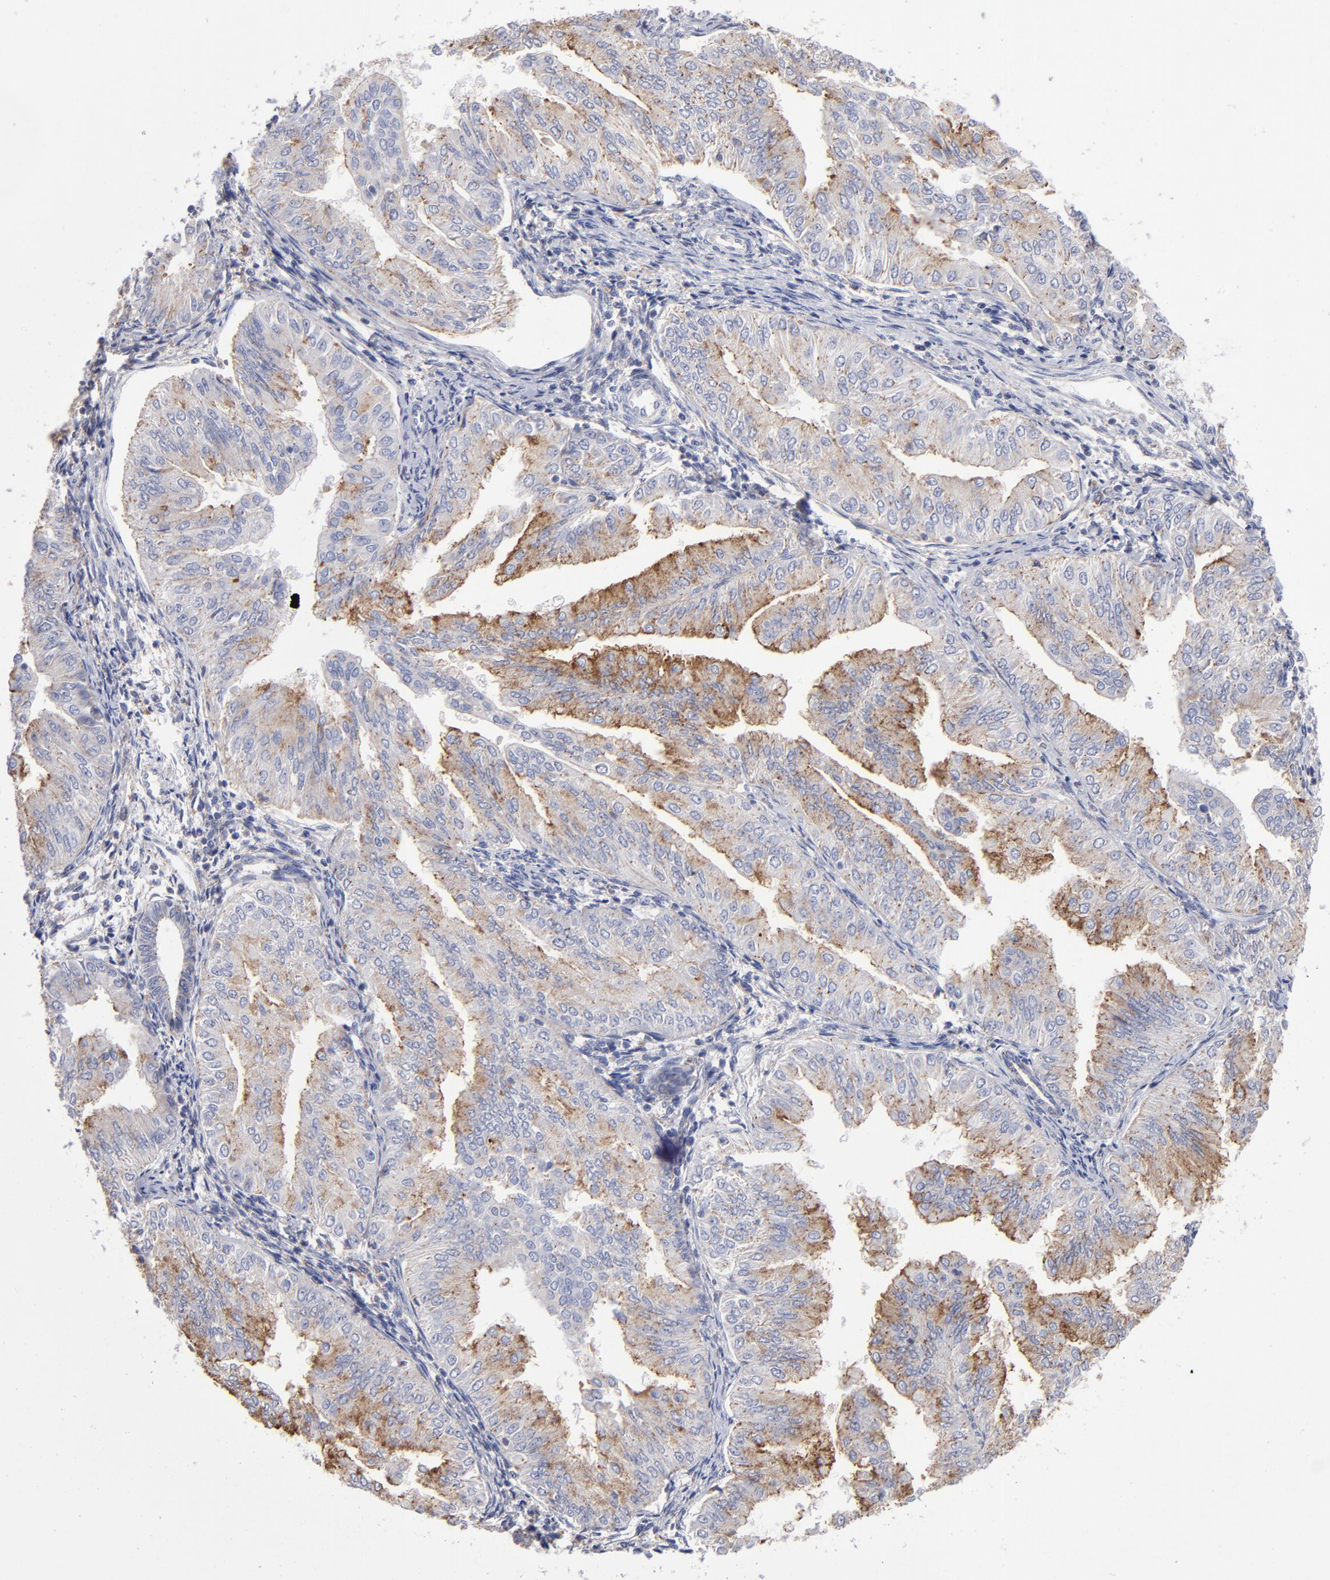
{"staining": {"intensity": "moderate", "quantity": "25%-75%", "location": "cytoplasmic/membranous"}, "tissue": "endometrial cancer", "cell_type": "Tumor cells", "image_type": "cancer", "snomed": [{"axis": "morphology", "description": "Adenocarcinoma, NOS"}, {"axis": "topography", "description": "Endometrium"}], "caption": "An immunohistochemistry (IHC) histopathology image of neoplastic tissue is shown. Protein staining in brown labels moderate cytoplasmic/membranous positivity in endometrial adenocarcinoma within tumor cells. (brown staining indicates protein expression, while blue staining denotes nuclei).", "gene": "RRAGB", "patient": {"sex": "female", "age": 53}}